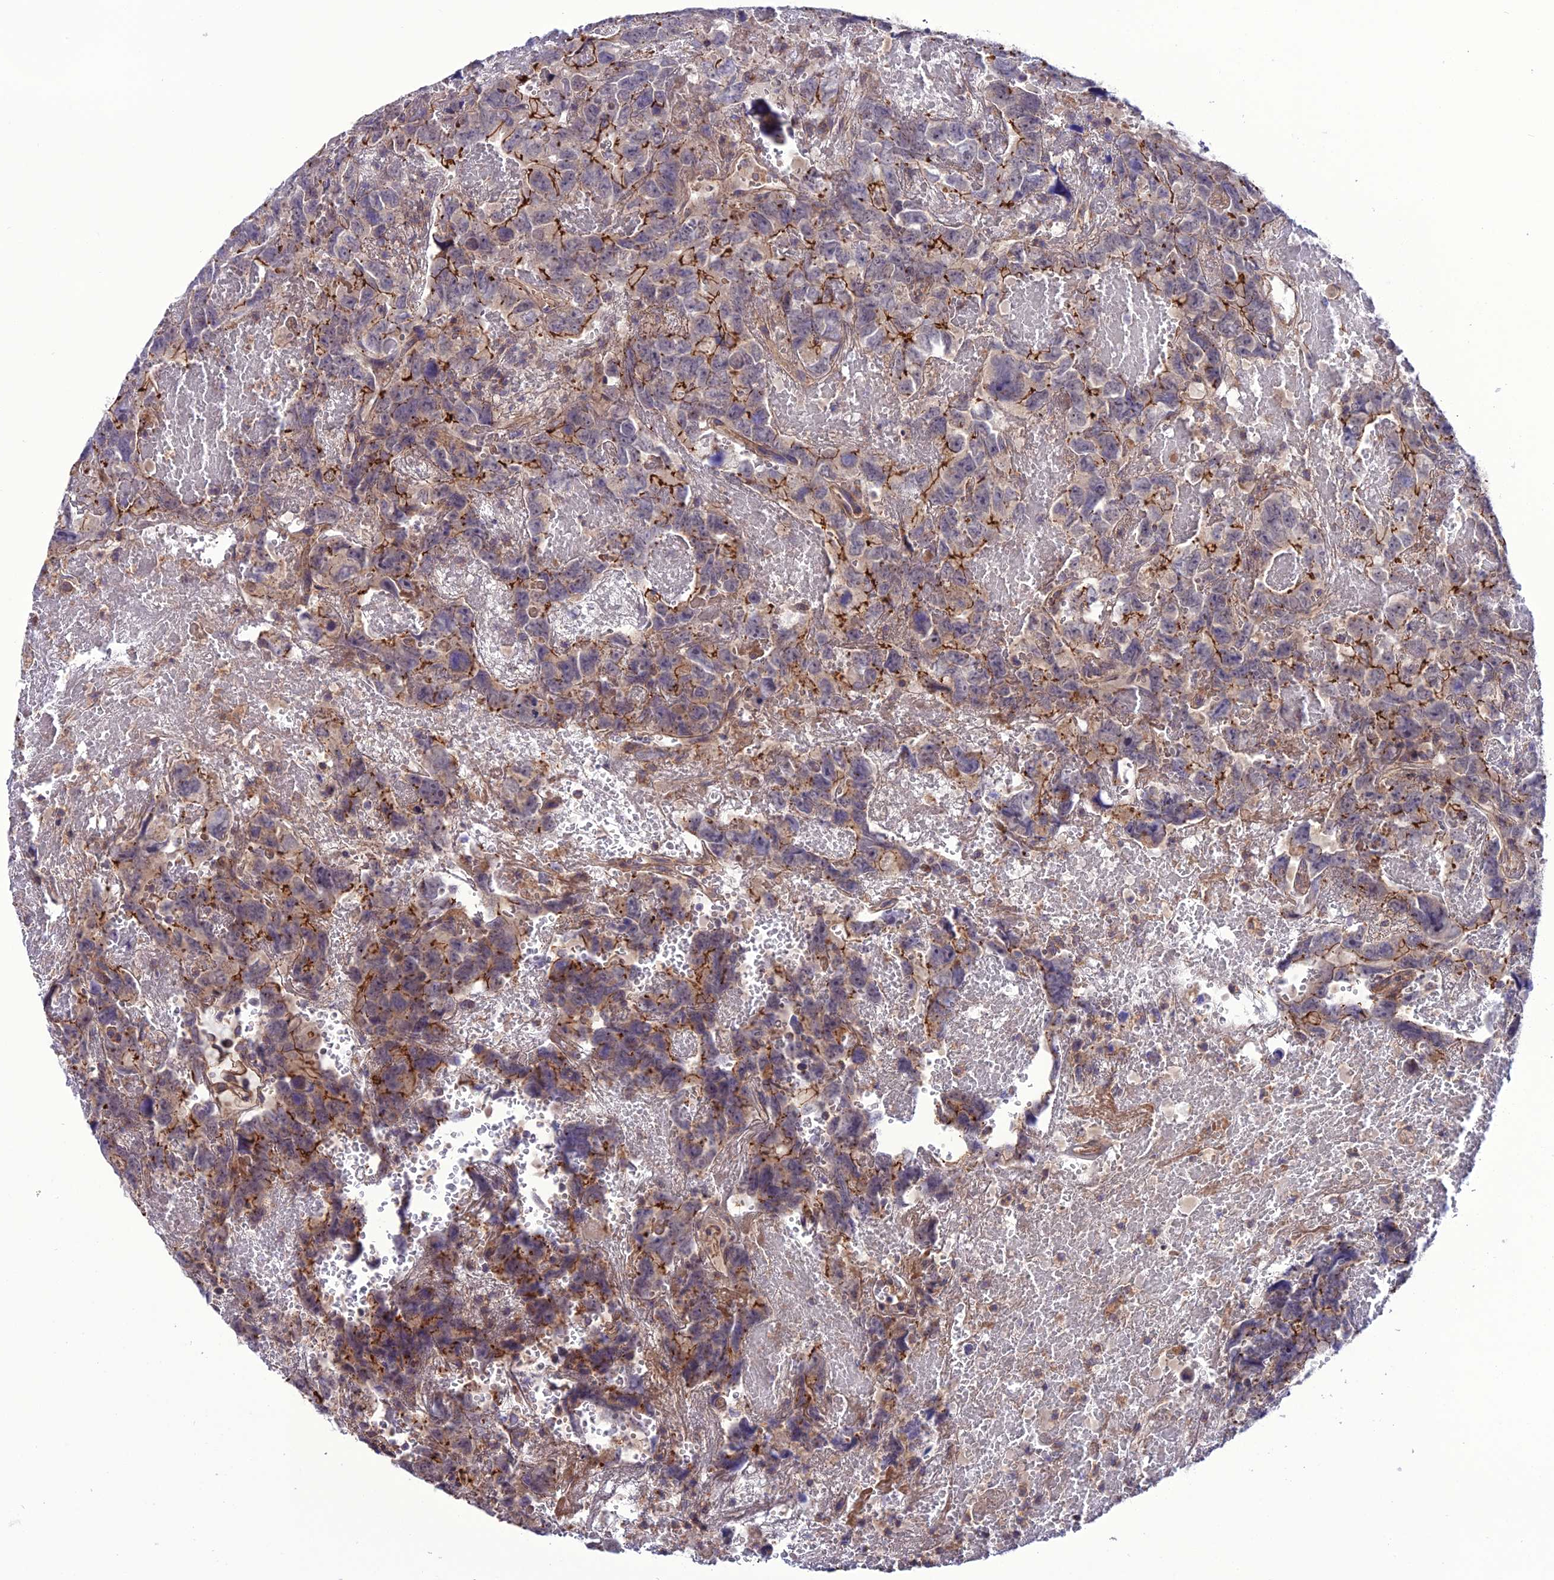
{"staining": {"intensity": "strong", "quantity": "<25%", "location": "cytoplasmic/membranous"}, "tissue": "testis cancer", "cell_type": "Tumor cells", "image_type": "cancer", "snomed": [{"axis": "morphology", "description": "Carcinoma, Embryonal, NOS"}, {"axis": "topography", "description": "Testis"}], "caption": "Immunohistochemistry photomicrograph of testis embryonal carcinoma stained for a protein (brown), which shows medium levels of strong cytoplasmic/membranous expression in about <25% of tumor cells.", "gene": "PPIL3", "patient": {"sex": "male", "age": 45}}